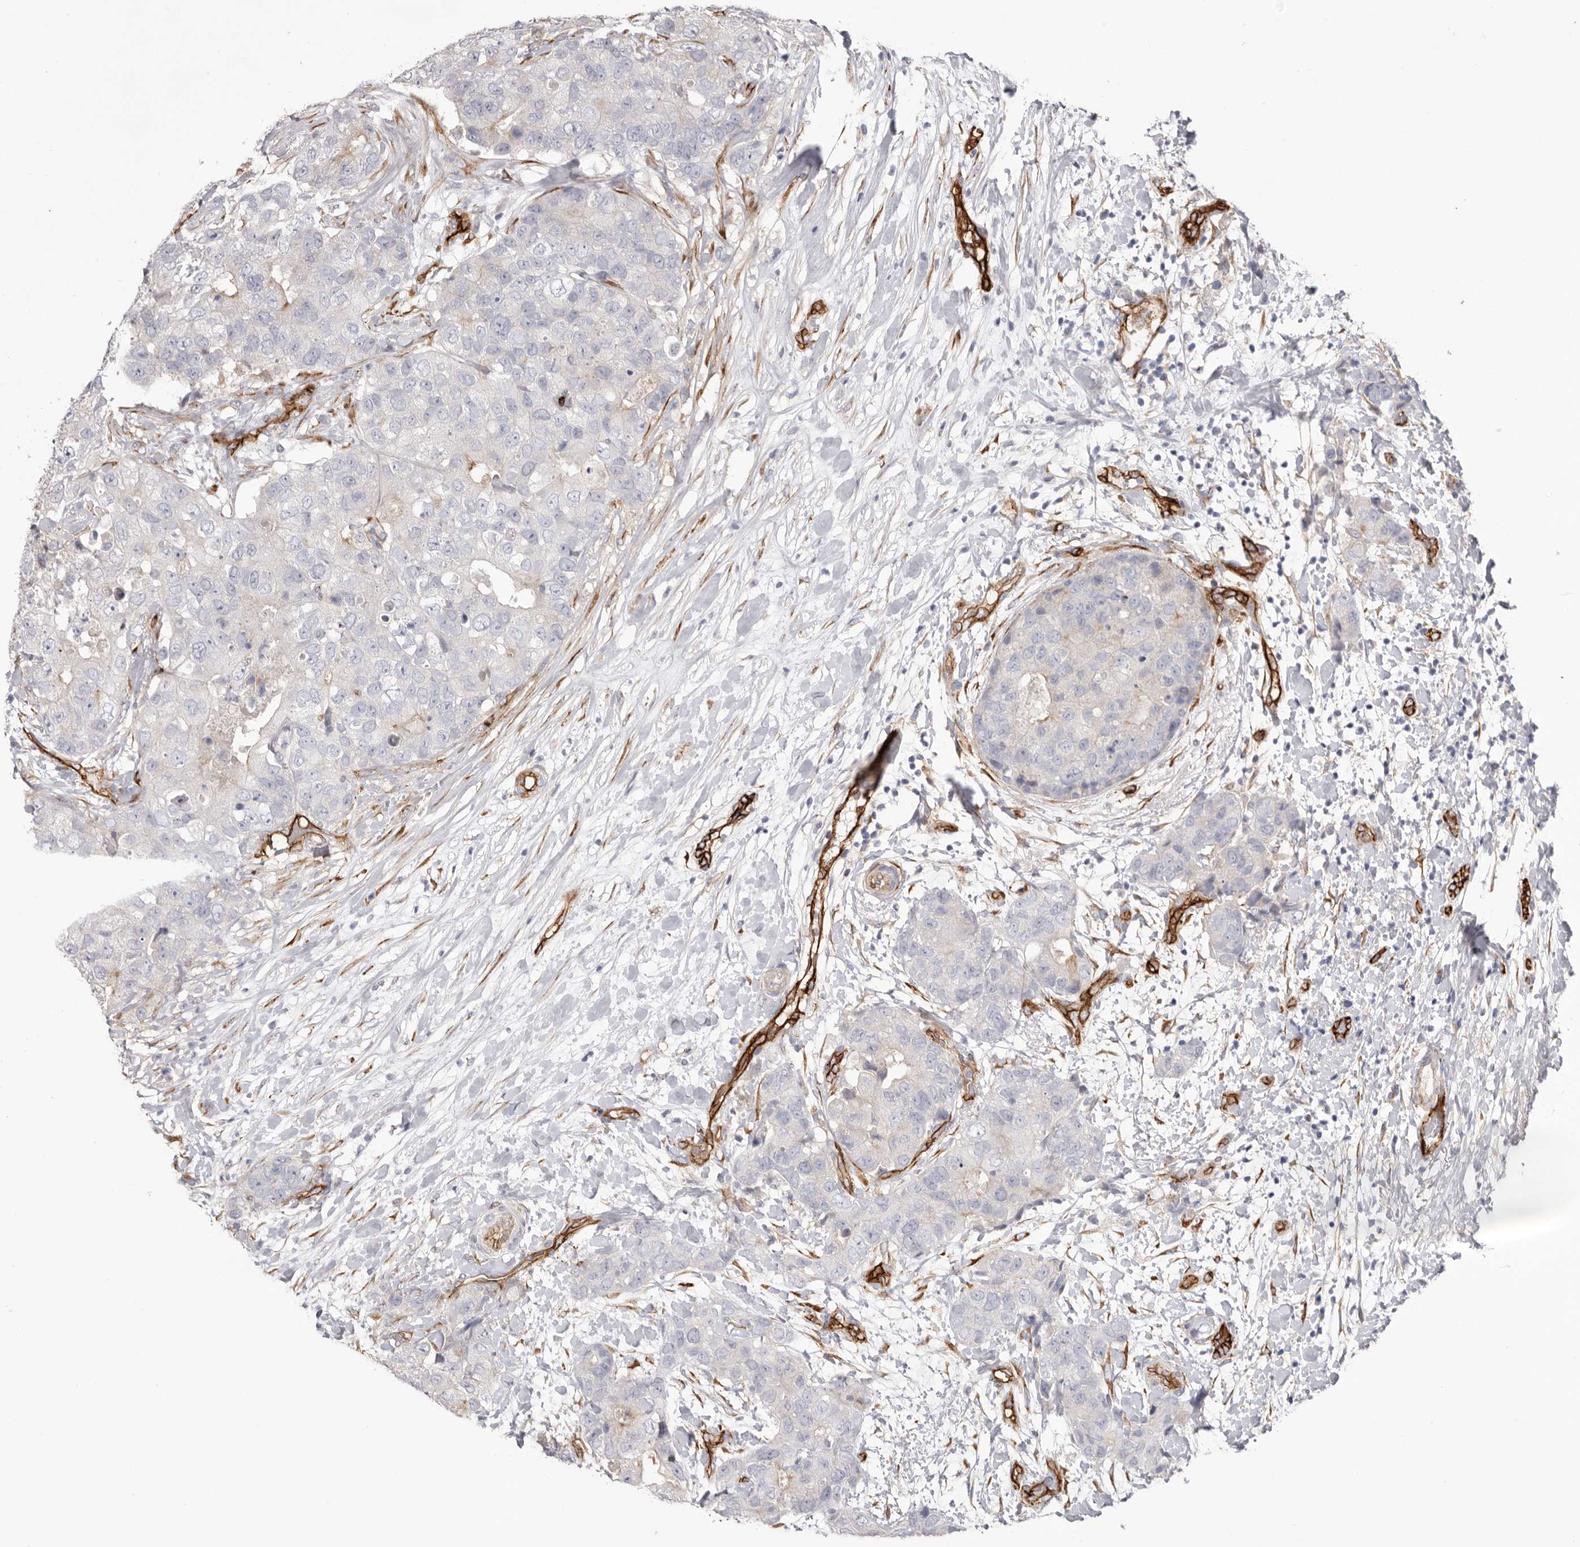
{"staining": {"intensity": "negative", "quantity": "none", "location": "none"}, "tissue": "breast cancer", "cell_type": "Tumor cells", "image_type": "cancer", "snomed": [{"axis": "morphology", "description": "Duct carcinoma"}, {"axis": "topography", "description": "Breast"}], "caption": "Immunohistochemical staining of infiltrating ductal carcinoma (breast) reveals no significant positivity in tumor cells.", "gene": "LRRC66", "patient": {"sex": "female", "age": 62}}